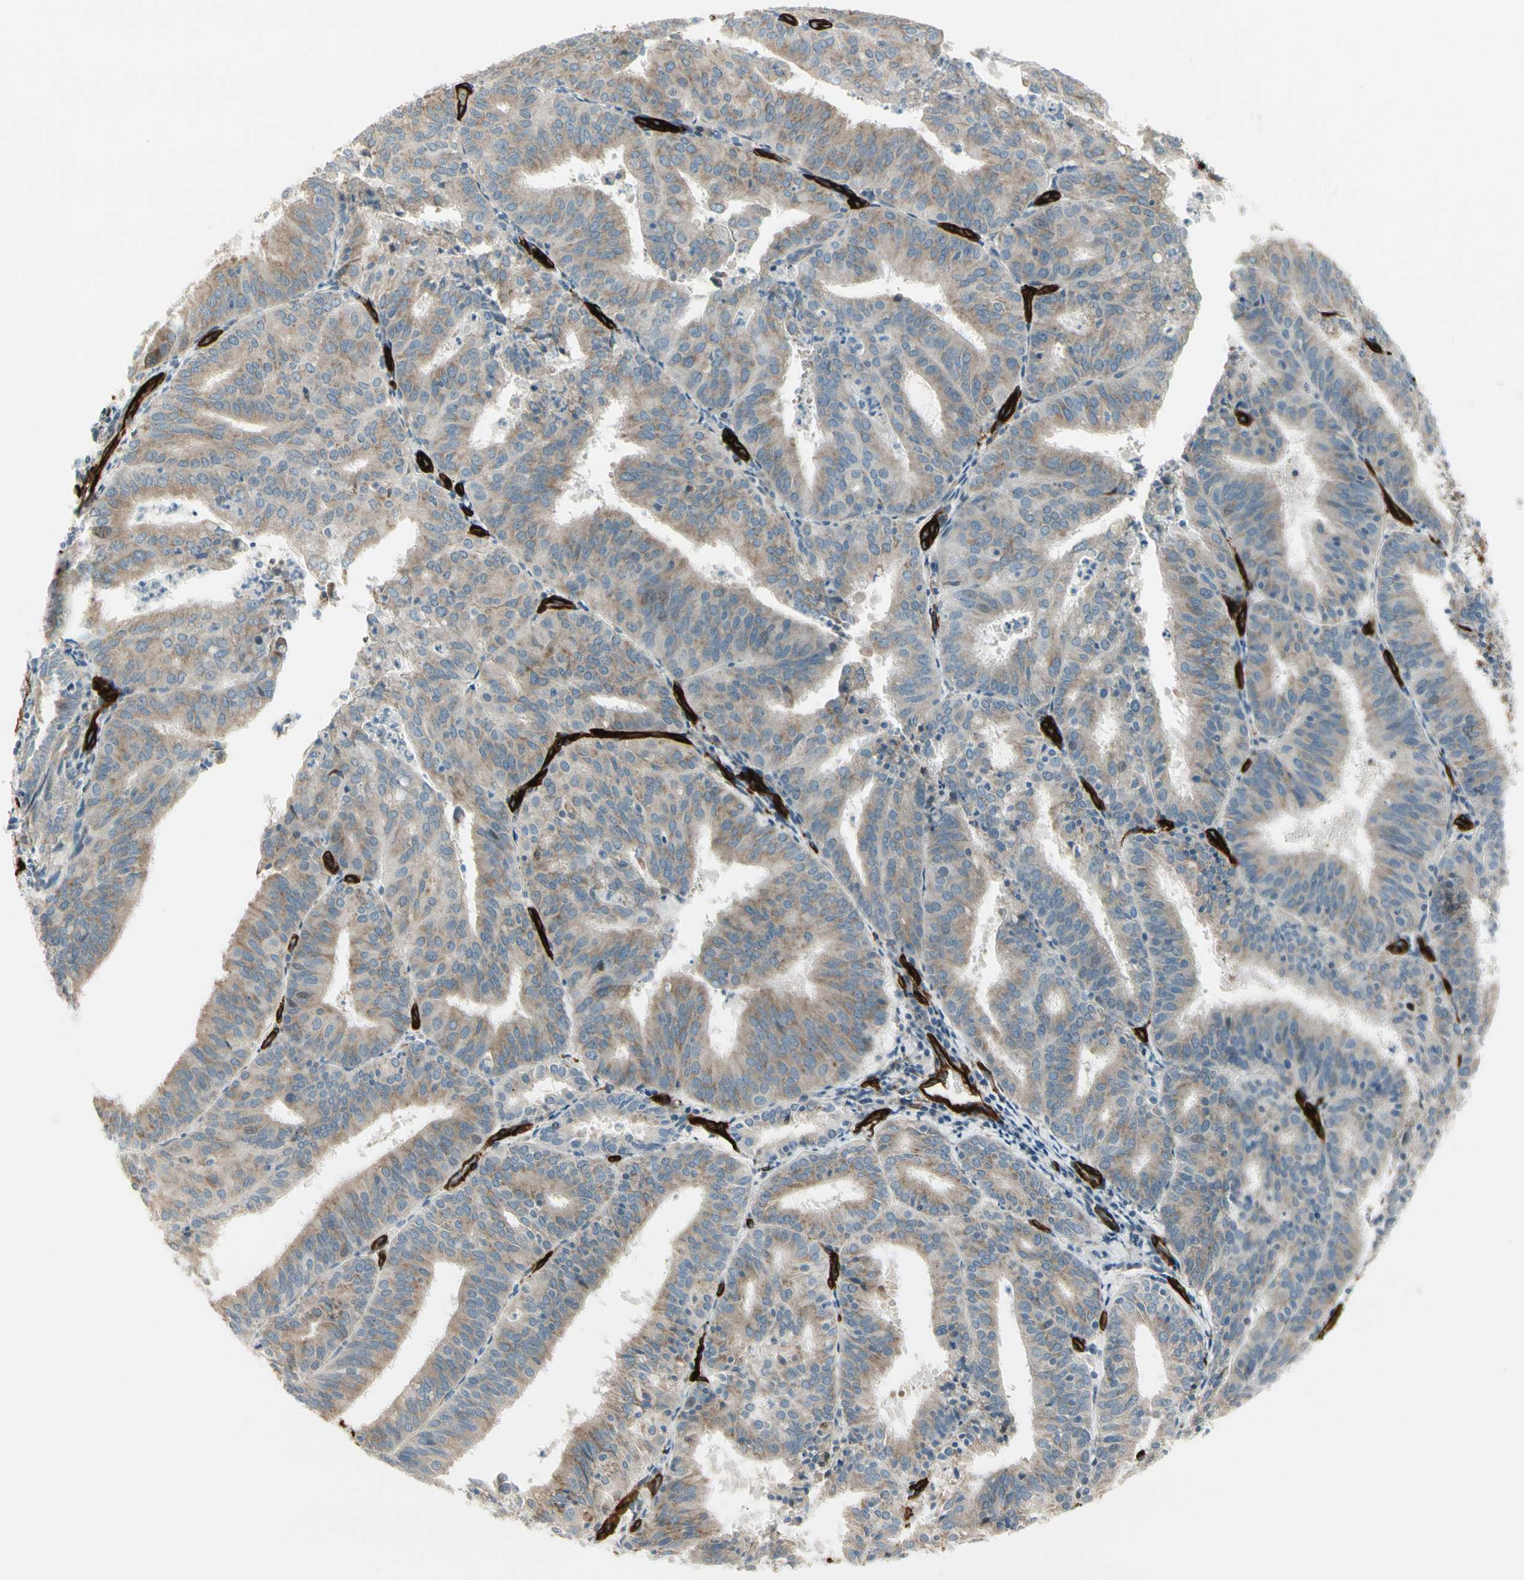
{"staining": {"intensity": "moderate", "quantity": ">75%", "location": "cytoplasmic/membranous"}, "tissue": "endometrial cancer", "cell_type": "Tumor cells", "image_type": "cancer", "snomed": [{"axis": "morphology", "description": "Adenocarcinoma, NOS"}, {"axis": "topography", "description": "Uterus"}], "caption": "Tumor cells exhibit medium levels of moderate cytoplasmic/membranous staining in about >75% of cells in endometrial cancer.", "gene": "MCAM", "patient": {"sex": "female", "age": 60}}